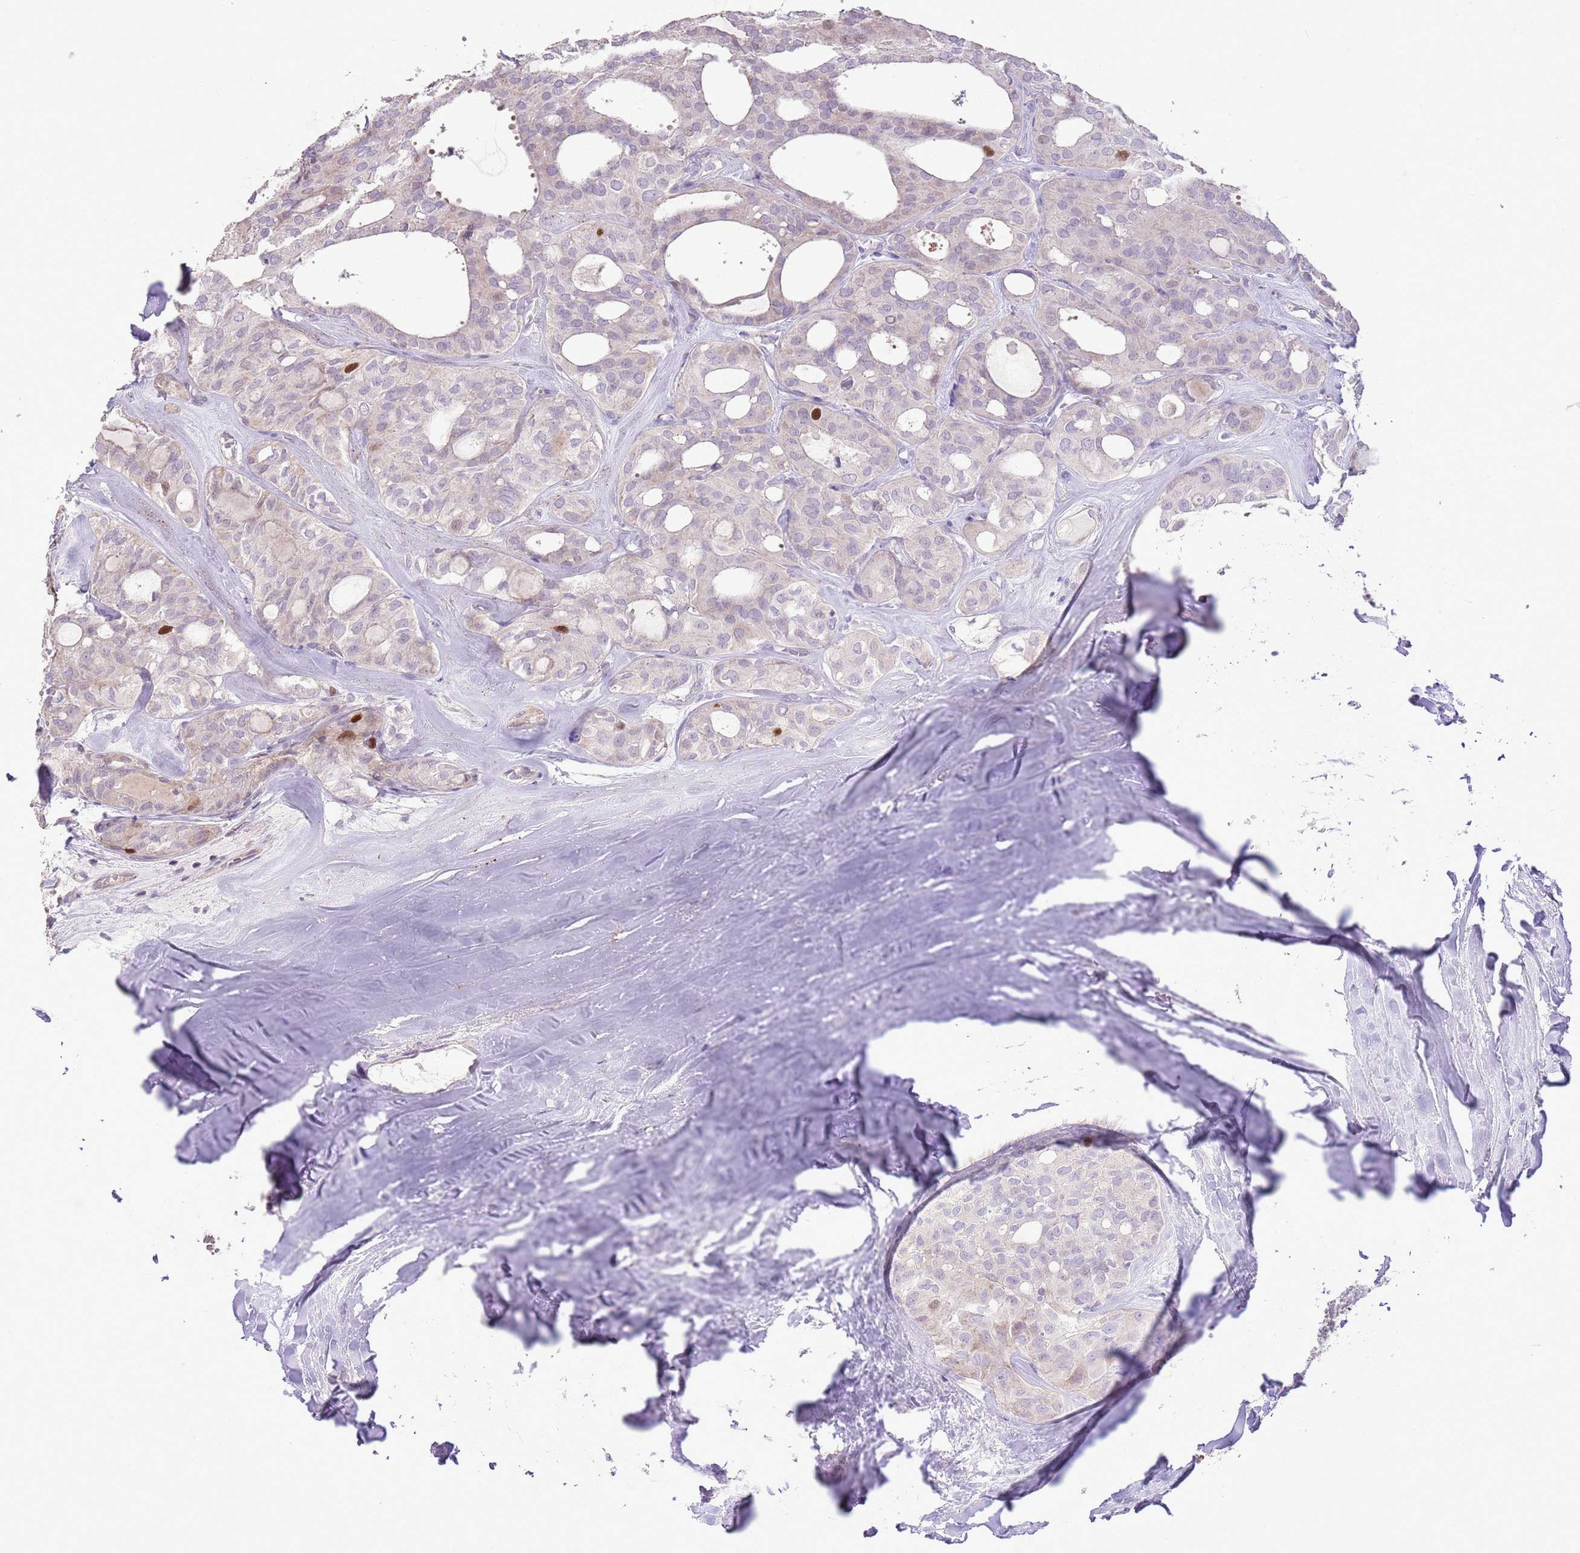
{"staining": {"intensity": "moderate", "quantity": "<25%", "location": "nuclear"}, "tissue": "thyroid cancer", "cell_type": "Tumor cells", "image_type": "cancer", "snomed": [{"axis": "morphology", "description": "Follicular adenoma carcinoma, NOS"}, {"axis": "topography", "description": "Thyroid gland"}], "caption": "Immunohistochemistry (DAB) staining of human follicular adenoma carcinoma (thyroid) displays moderate nuclear protein staining in about <25% of tumor cells.", "gene": "GMNN", "patient": {"sex": "male", "age": 75}}